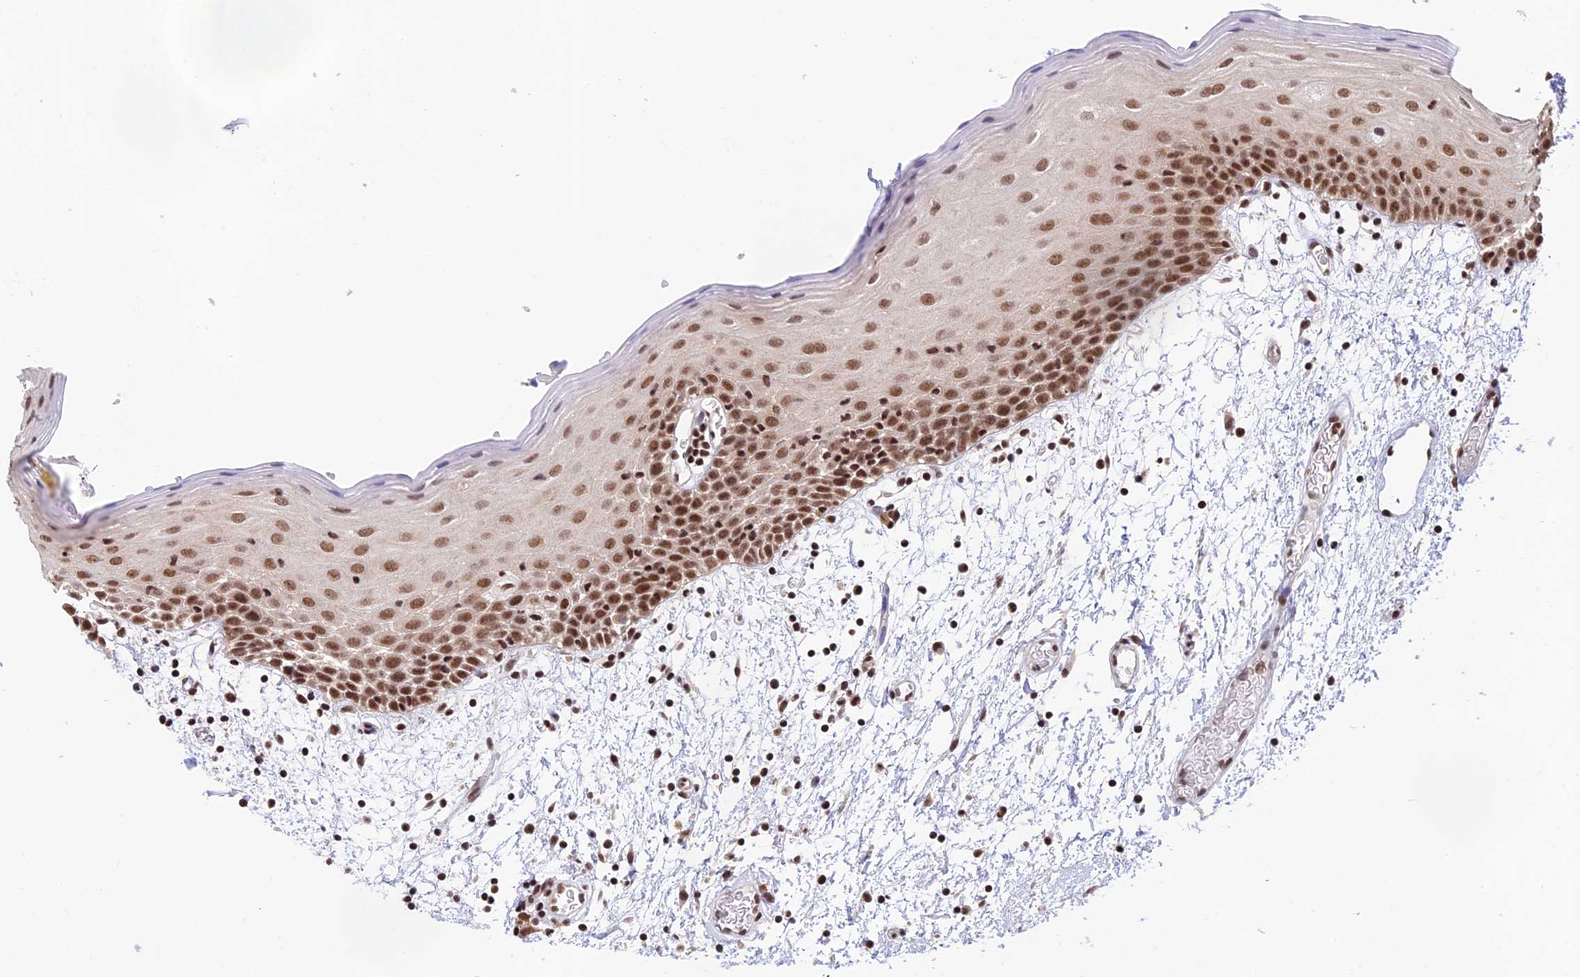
{"staining": {"intensity": "strong", "quantity": ">75%", "location": "nuclear"}, "tissue": "oral mucosa", "cell_type": "Squamous epithelial cells", "image_type": "normal", "snomed": [{"axis": "morphology", "description": "Normal tissue, NOS"}, {"axis": "topography", "description": "Skeletal muscle"}, {"axis": "topography", "description": "Oral tissue"}, {"axis": "topography", "description": "Salivary gland"}, {"axis": "topography", "description": "Peripheral nerve tissue"}], "caption": "Immunohistochemical staining of unremarkable oral mucosa shows >75% levels of strong nuclear protein staining in about >75% of squamous epithelial cells.", "gene": "THAP11", "patient": {"sex": "male", "age": 54}}